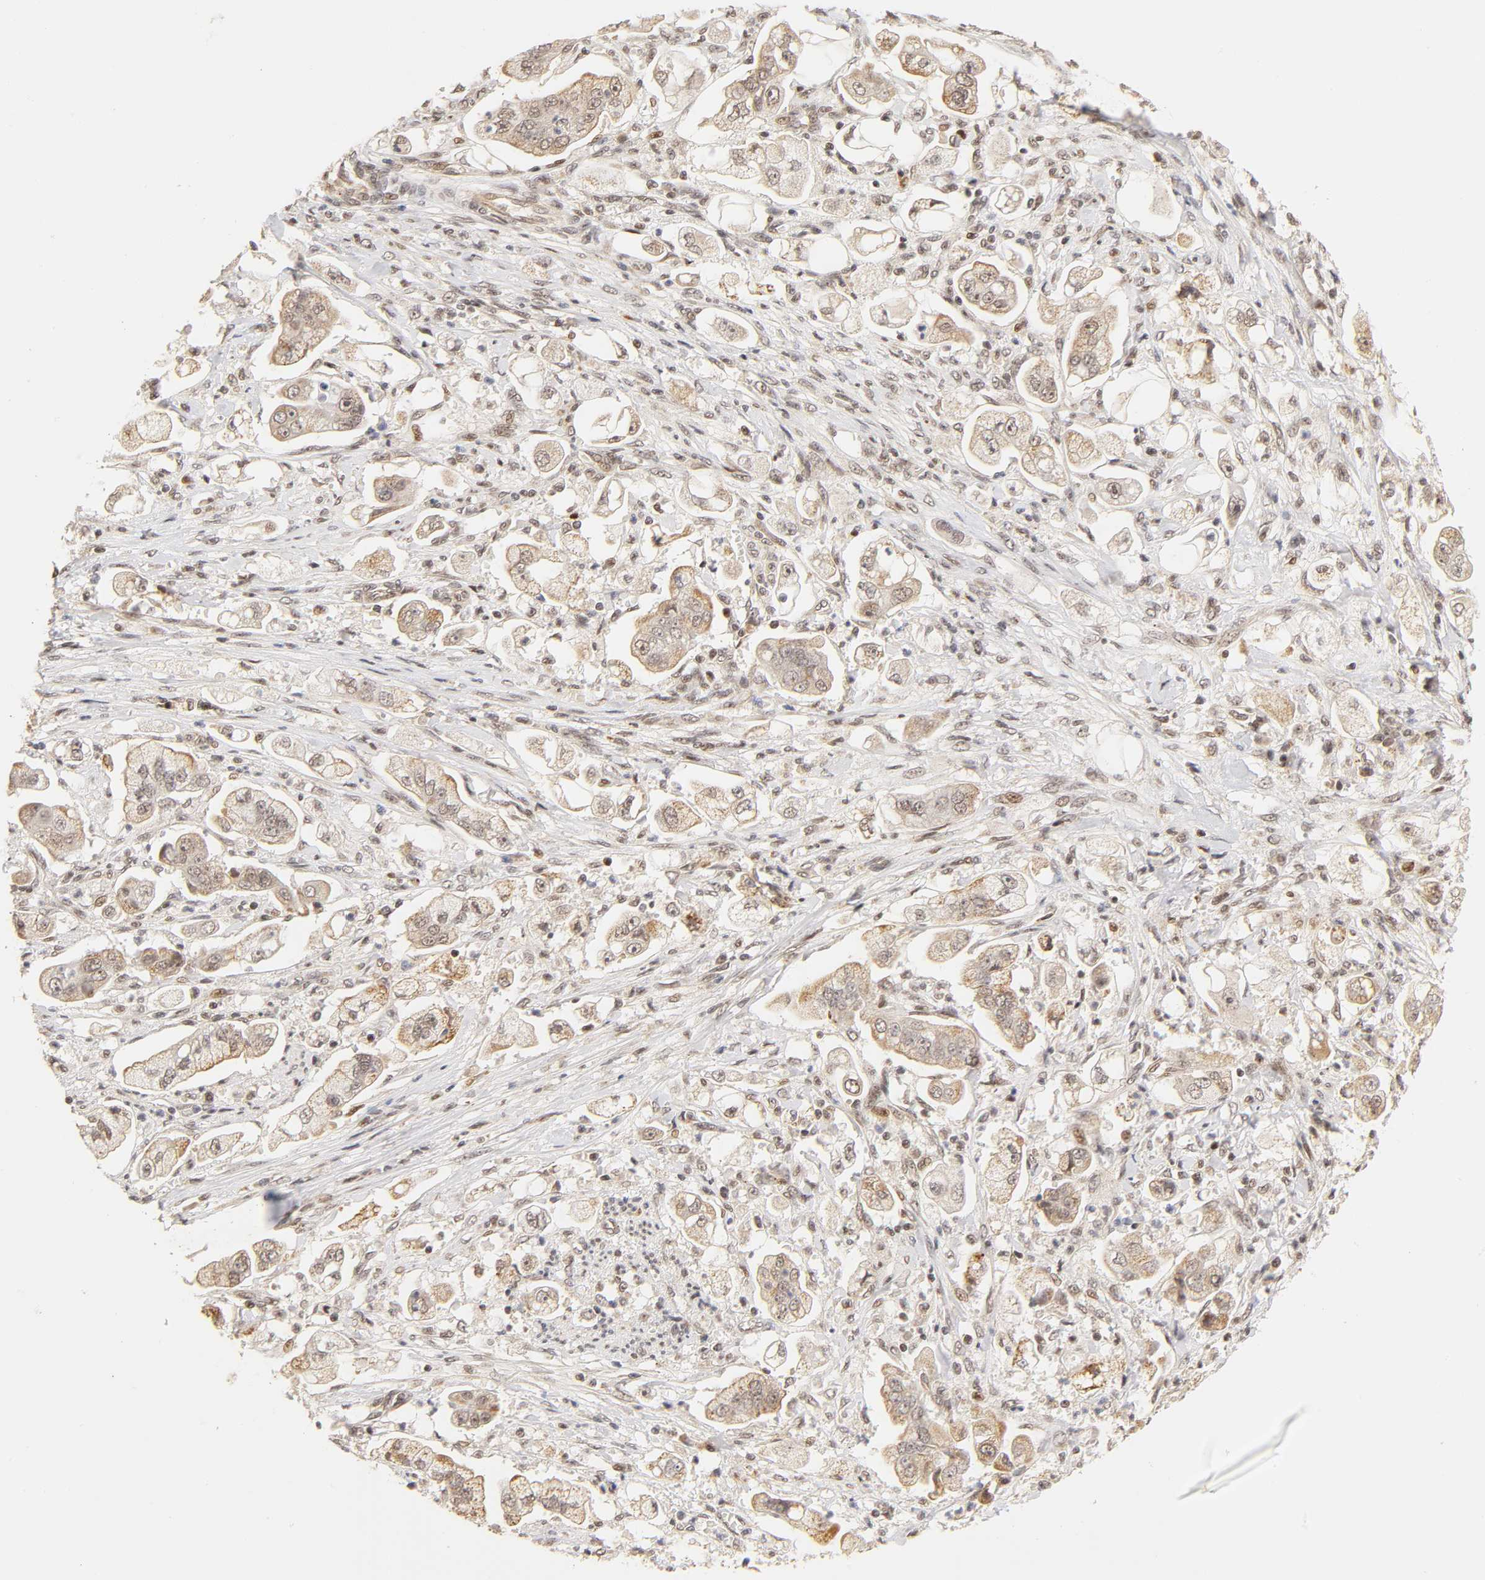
{"staining": {"intensity": "weak", "quantity": "25%-75%", "location": "cytoplasmic/membranous,nuclear"}, "tissue": "stomach cancer", "cell_type": "Tumor cells", "image_type": "cancer", "snomed": [{"axis": "morphology", "description": "Adenocarcinoma, NOS"}, {"axis": "topography", "description": "Stomach"}], "caption": "Tumor cells show low levels of weak cytoplasmic/membranous and nuclear positivity in approximately 25%-75% of cells in human stomach cancer (adenocarcinoma).", "gene": "TAF10", "patient": {"sex": "male", "age": 62}}